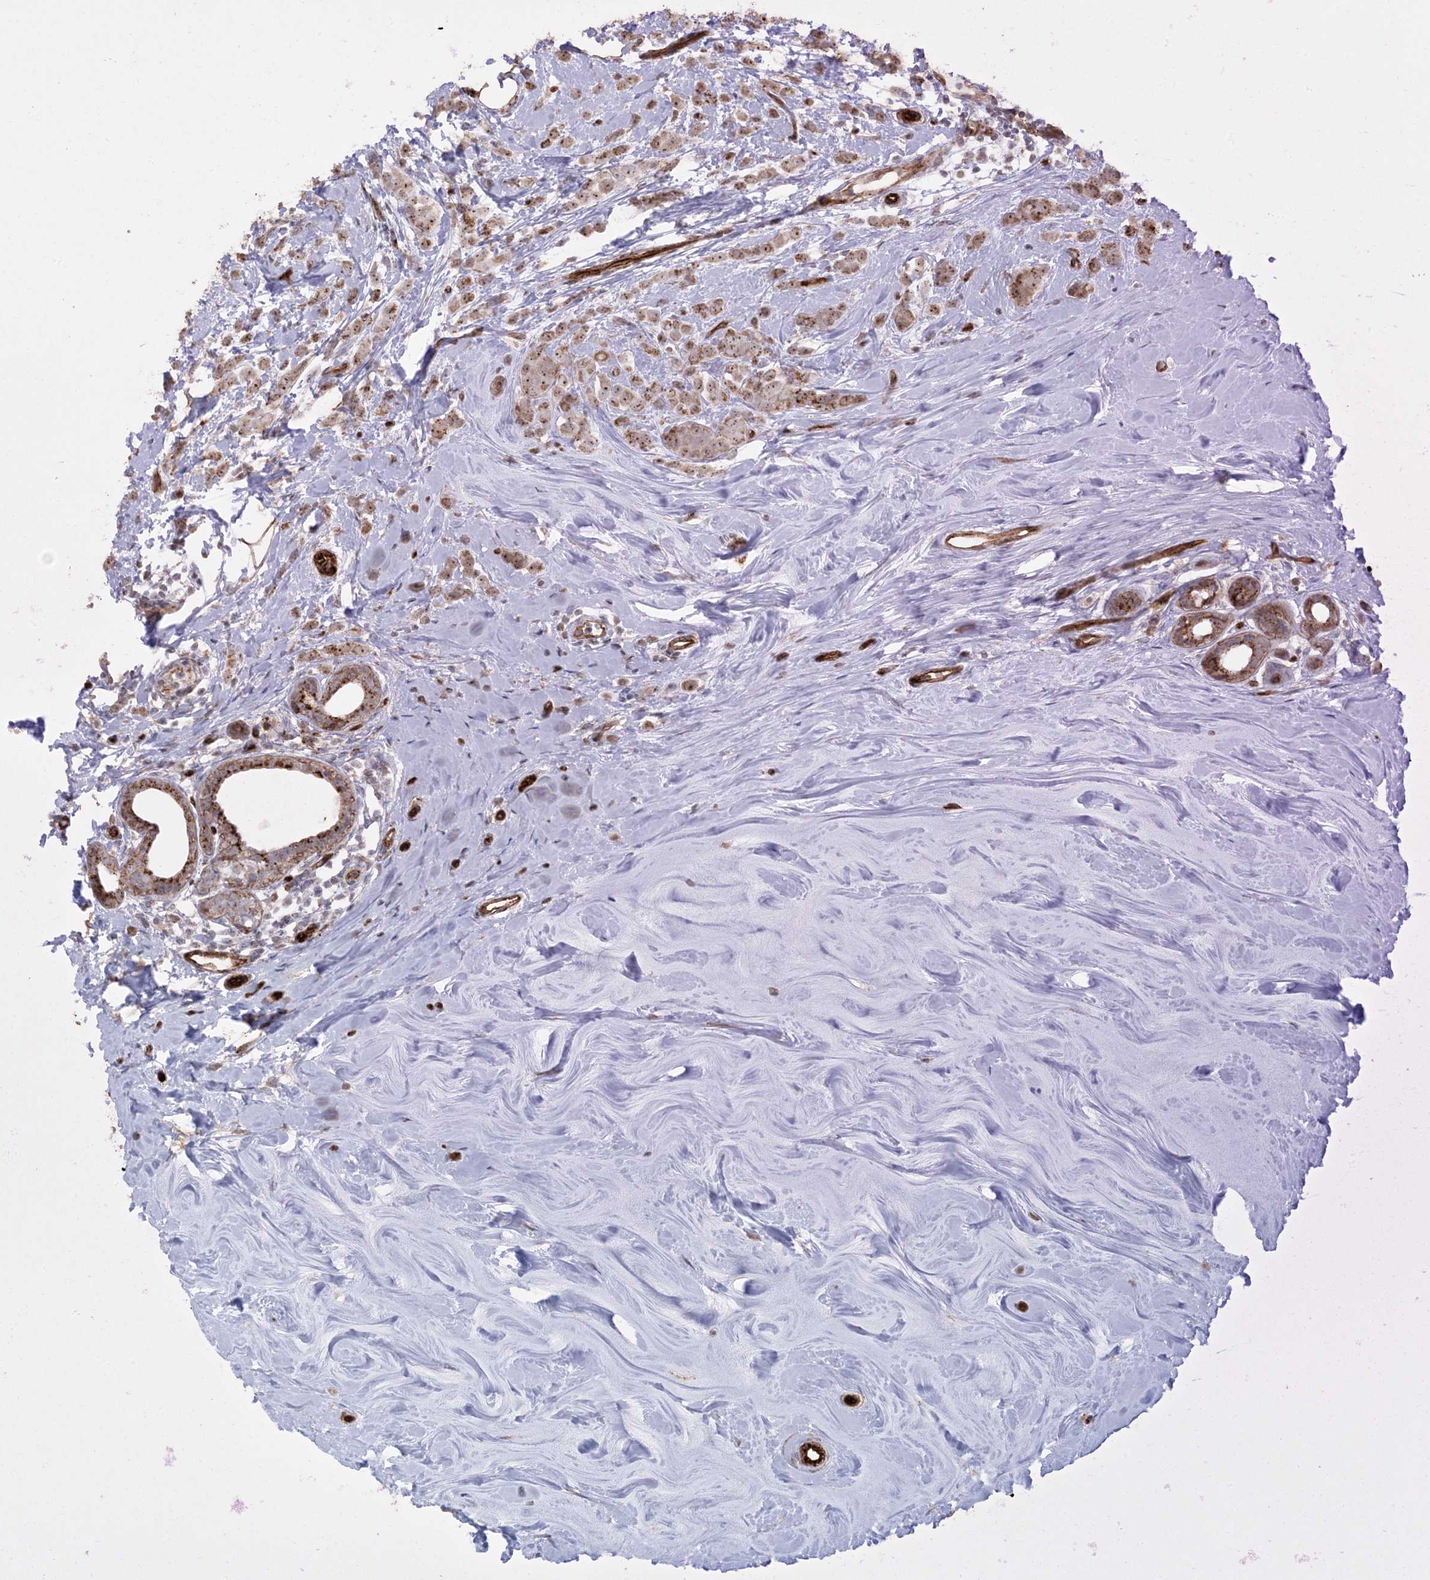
{"staining": {"intensity": "moderate", "quantity": ">75%", "location": "cytoplasmic/membranous,nuclear"}, "tissue": "breast cancer", "cell_type": "Tumor cells", "image_type": "cancer", "snomed": [{"axis": "morphology", "description": "Lobular carcinoma"}, {"axis": "topography", "description": "Breast"}], "caption": "A medium amount of moderate cytoplasmic/membranous and nuclear positivity is appreciated in about >75% of tumor cells in lobular carcinoma (breast) tissue.", "gene": "AGA", "patient": {"sex": "female", "age": 47}}